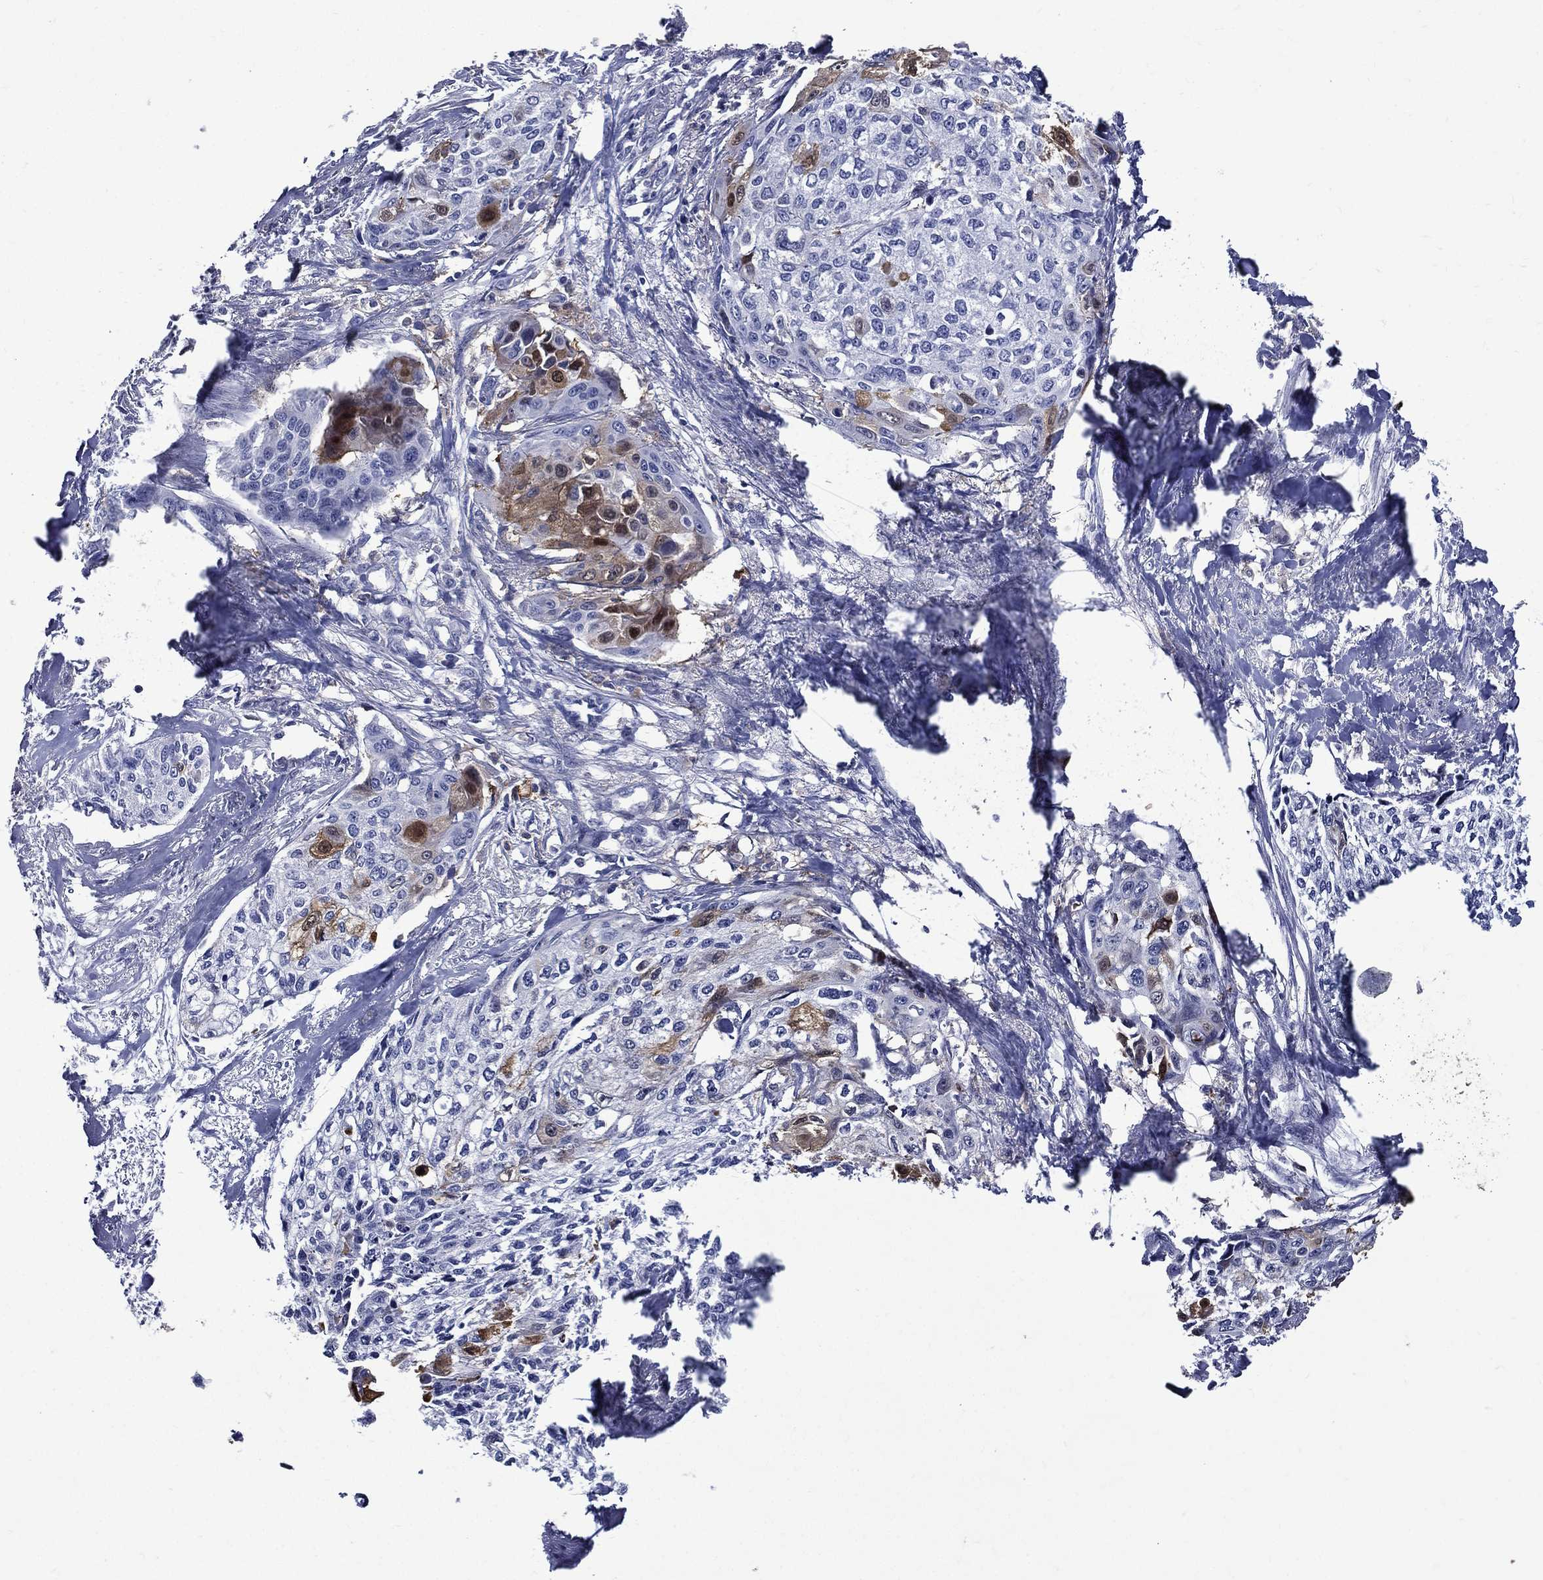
{"staining": {"intensity": "negative", "quantity": "none", "location": "none"}, "tissue": "cervical cancer", "cell_type": "Tumor cells", "image_type": "cancer", "snomed": [{"axis": "morphology", "description": "Squamous cell carcinoma, NOS"}, {"axis": "topography", "description": "Cervix"}], "caption": "Micrograph shows no significant protein positivity in tumor cells of cervical cancer (squamous cell carcinoma). Brightfield microscopy of immunohistochemistry (IHC) stained with DAB (brown) and hematoxylin (blue), captured at high magnification.", "gene": "GPR171", "patient": {"sex": "female", "age": 58}}